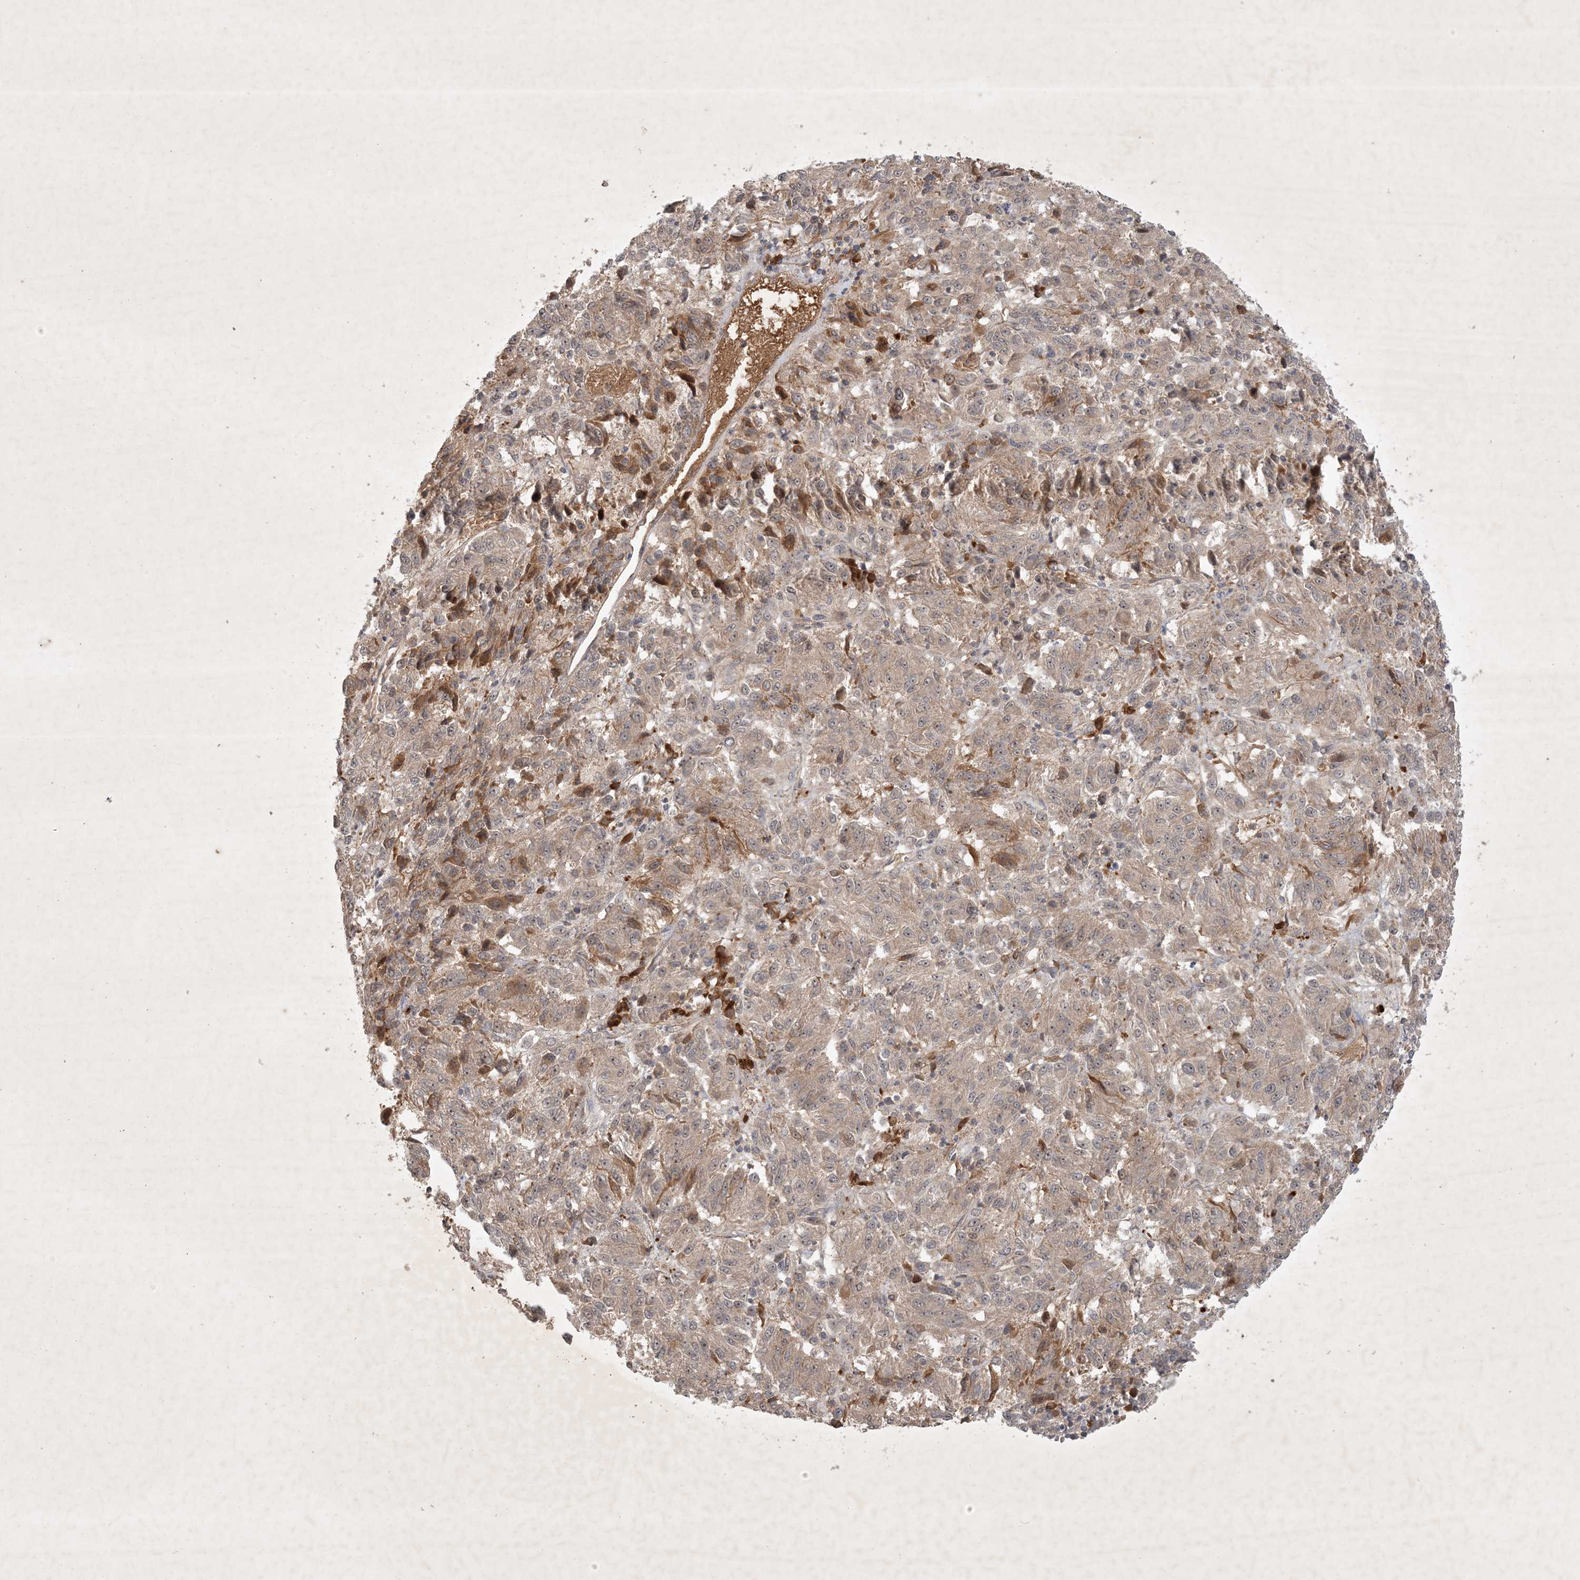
{"staining": {"intensity": "moderate", "quantity": "<25%", "location": "cytoplasmic/membranous"}, "tissue": "melanoma", "cell_type": "Tumor cells", "image_type": "cancer", "snomed": [{"axis": "morphology", "description": "Malignant melanoma, Metastatic site"}, {"axis": "topography", "description": "Lung"}], "caption": "IHC image of human malignant melanoma (metastatic site) stained for a protein (brown), which reveals low levels of moderate cytoplasmic/membranous expression in approximately <25% of tumor cells.", "gene": "ZCCHC4", "patient": {"sex": "male", "age": 64}}